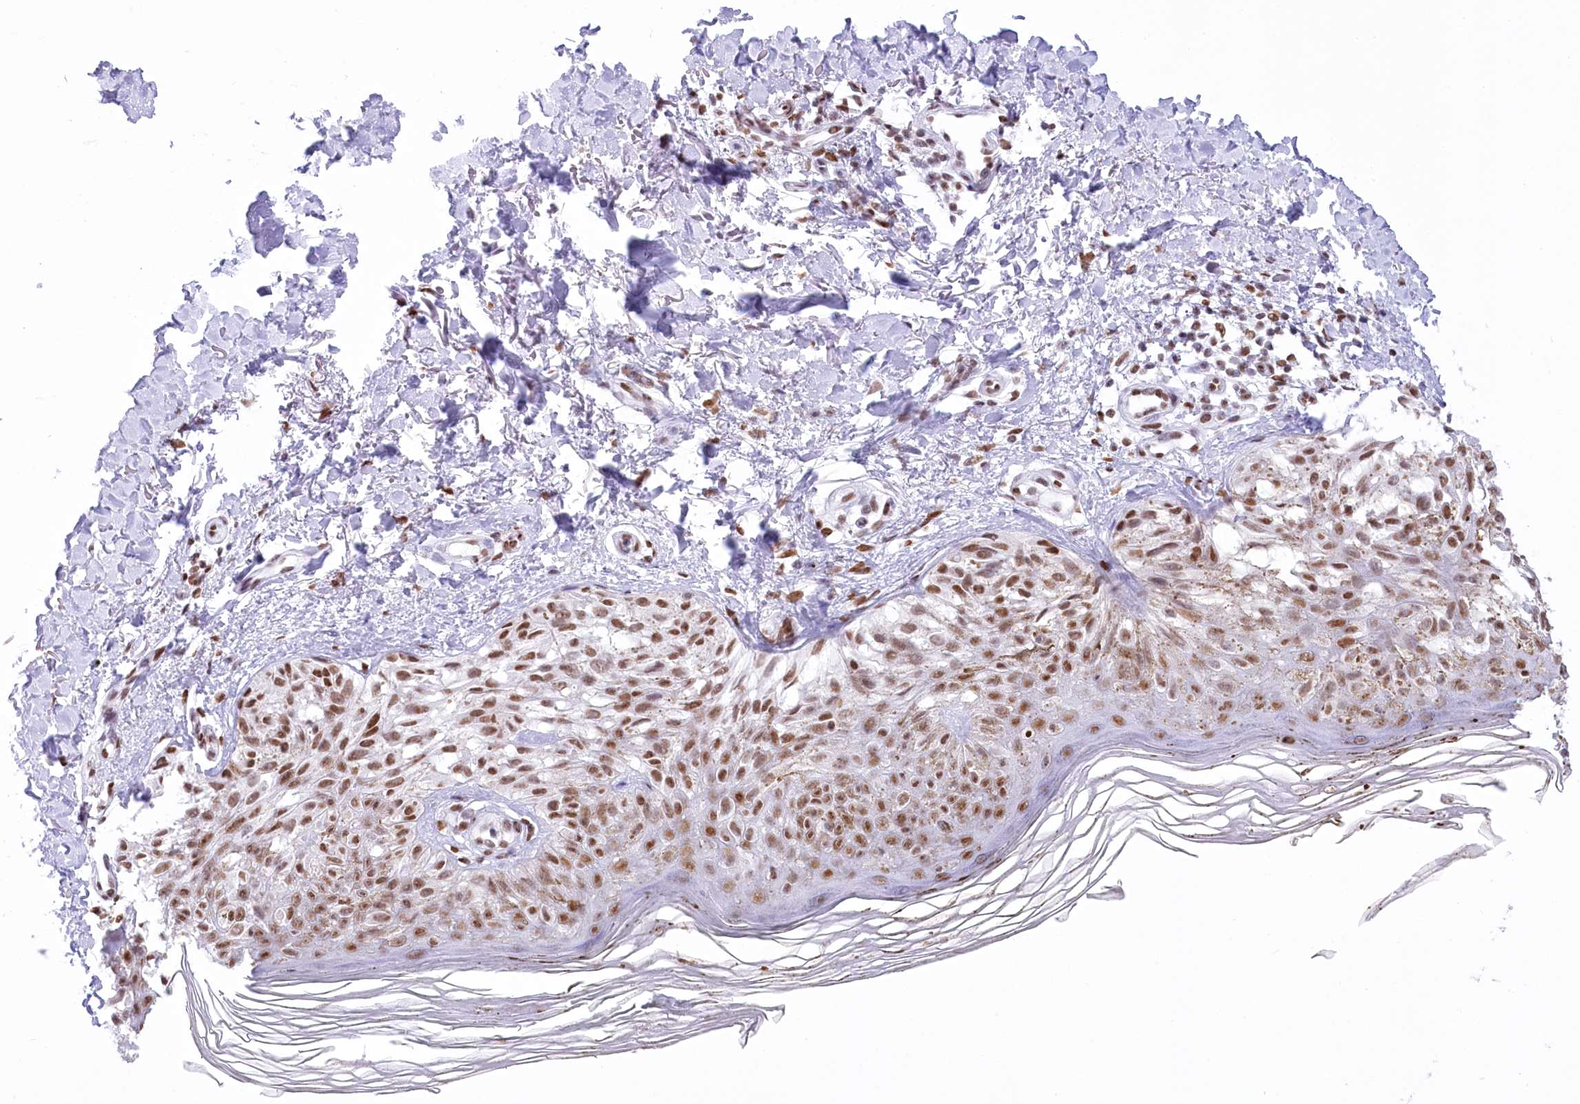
{"staining": {"intensity": "moderate", "quantity": ">75%", "location": "nuclear"}, "tissue": "melanoma", "cell_type": "Tumor cells", "image_type": "cancer", "snomed": [{"axis": "morphology", "description": "Malignant melanoma, NOS"}, {"axis": "topography", "description": "Skin"}], "caption": "A brown stain labels moderate nuclear staining of a protein in human malignant melanoma tumor cells. Using DAB (3,3'-diaminobenzidine) (brown) and hematoxylin (blue) stains, captured at high magnification using brightfield microscopy.", "gene": "HNRNPA0", "patient": {"sex": "female", "age": 50}}